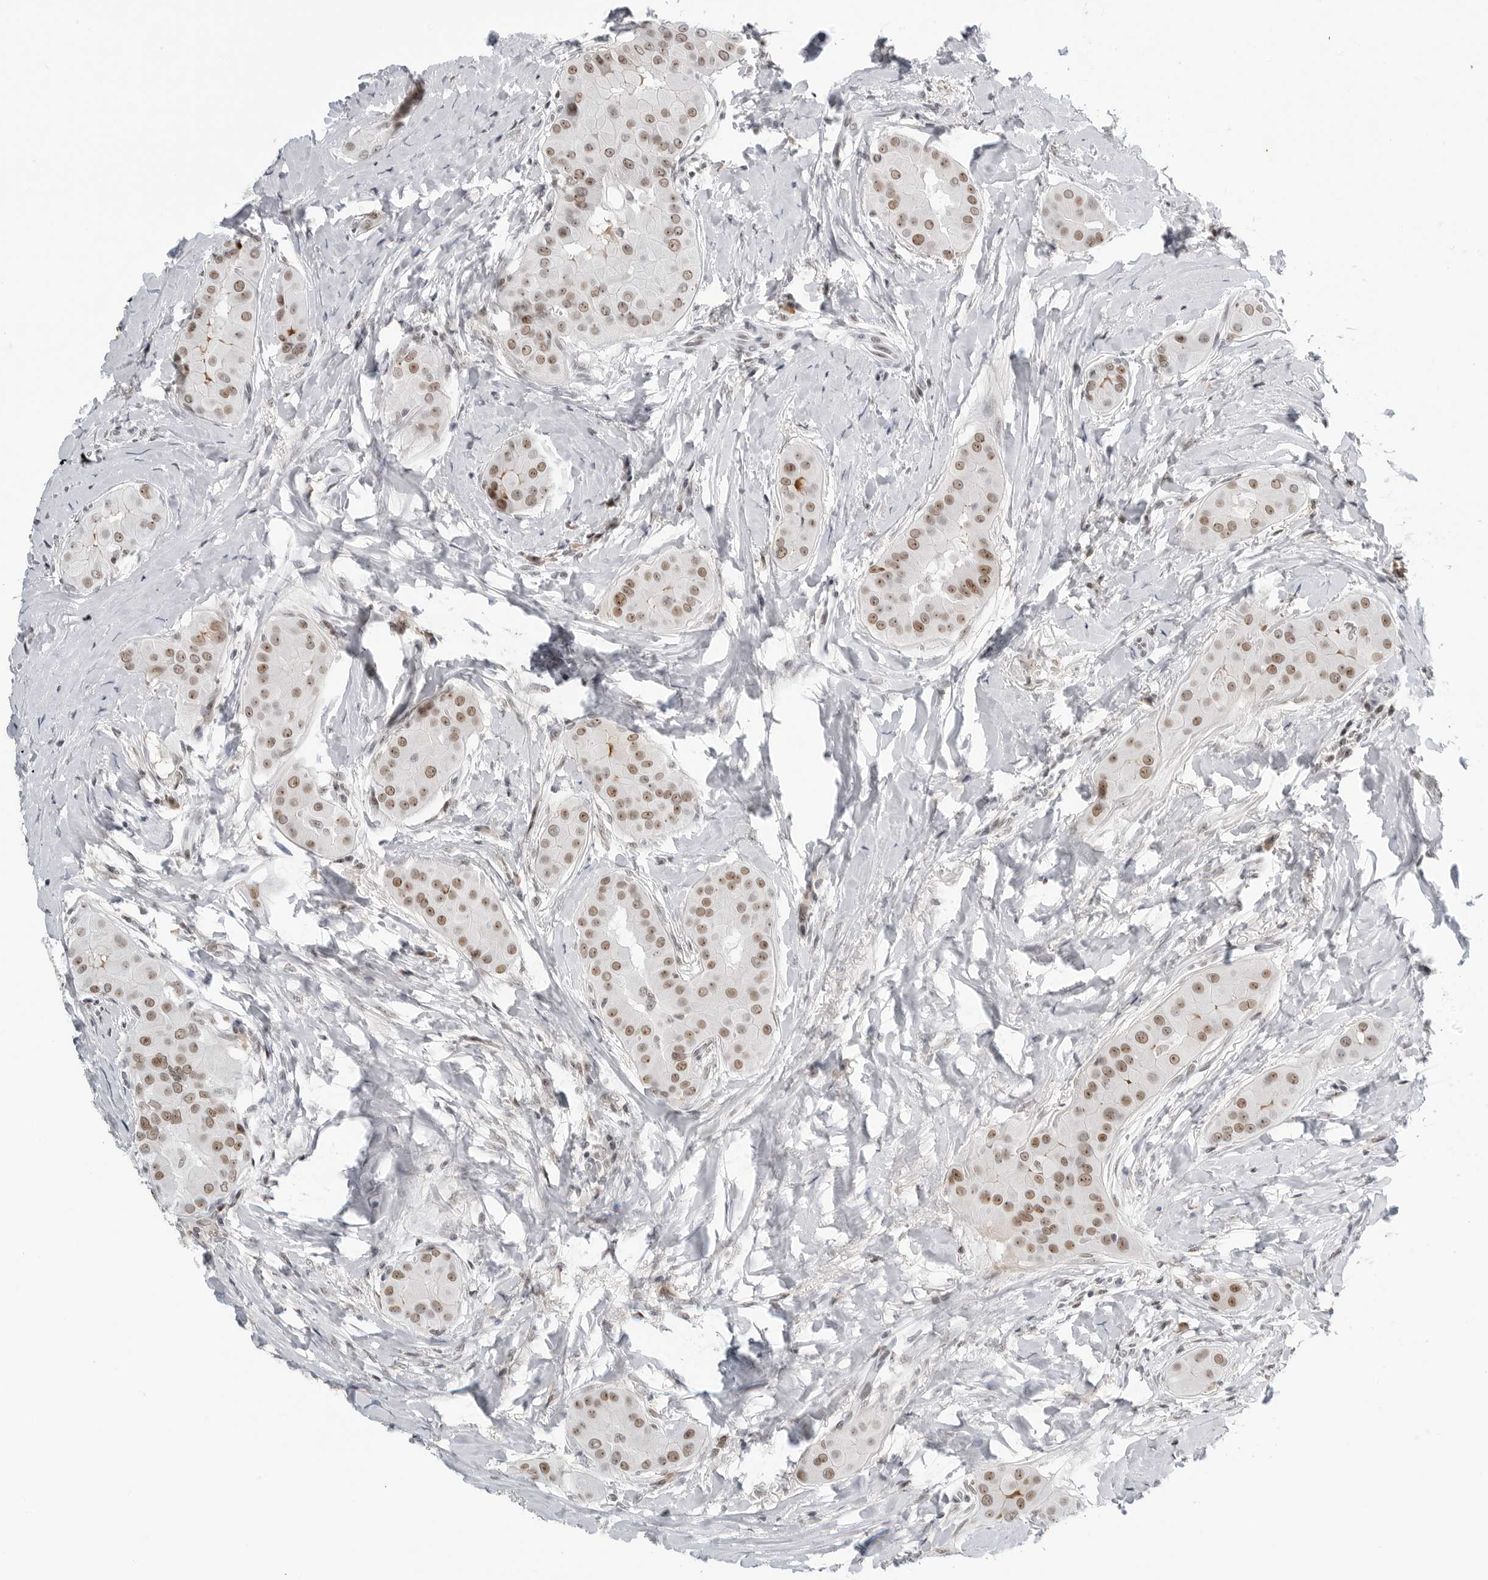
{"staining": {"intensity": "moderate", "quantity": ">75%", "location": "nuclear"}, "tissue": "thyroid cancer", "cell_type": "Tumor cells", "image_type": "cancer", "snomed": [{"axis": "morphology", "description": "Papillary adenocarcinoma, NOS"}, {"axis": "topography", "description": "Thyroid gland"}], "caption": "This photomicrograph shows thyroid papillary adenocarcinoma stained with IHC to label a protein in brown. The nuclear of tumor cells show moderate positivity for the protein. Nuclei are counter-stained blue.", "gene": "WRAP53", "patient": {"sex": "male", "age": 33}}